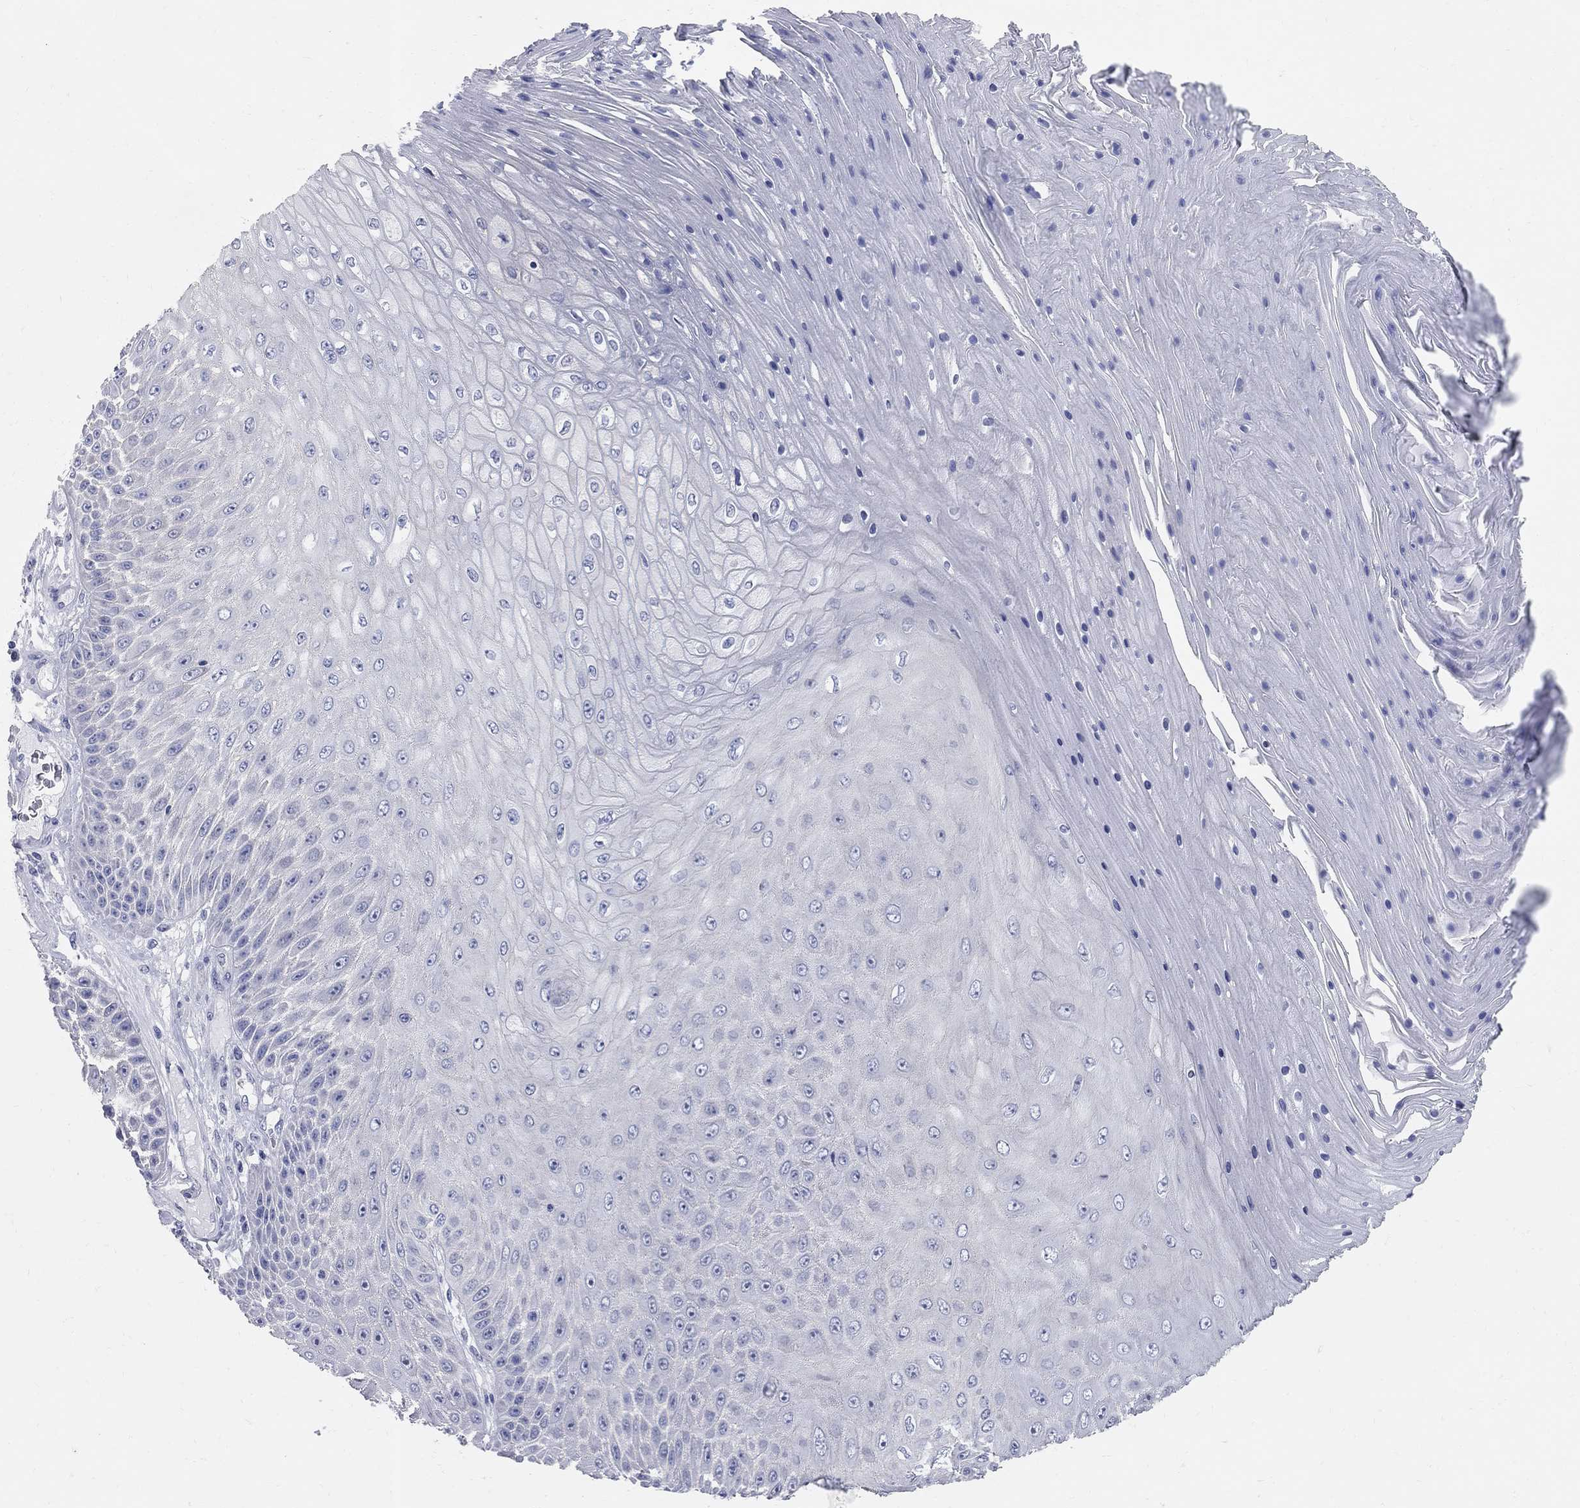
{"staining": {"intensity": "negative", "quantity": "none", "location": "none"}, "tissue": "skin cancer", "cell_type": "Tumor cells", "image_type": "cancer", "snomed": [{"axis": "morphology", "description": "Squamous cell carcinoma, NOS"}, {"axis": "topography", "description": "Skin"}], "caption": "DAB (3,3'-diaminobenzidine) immunohistochemical staining of human squamous cell carcinoma (skin) shows no significant positivity in tumor cells.", "gene": "AOX1", "patient": {"sex": "male", "age": 62}}